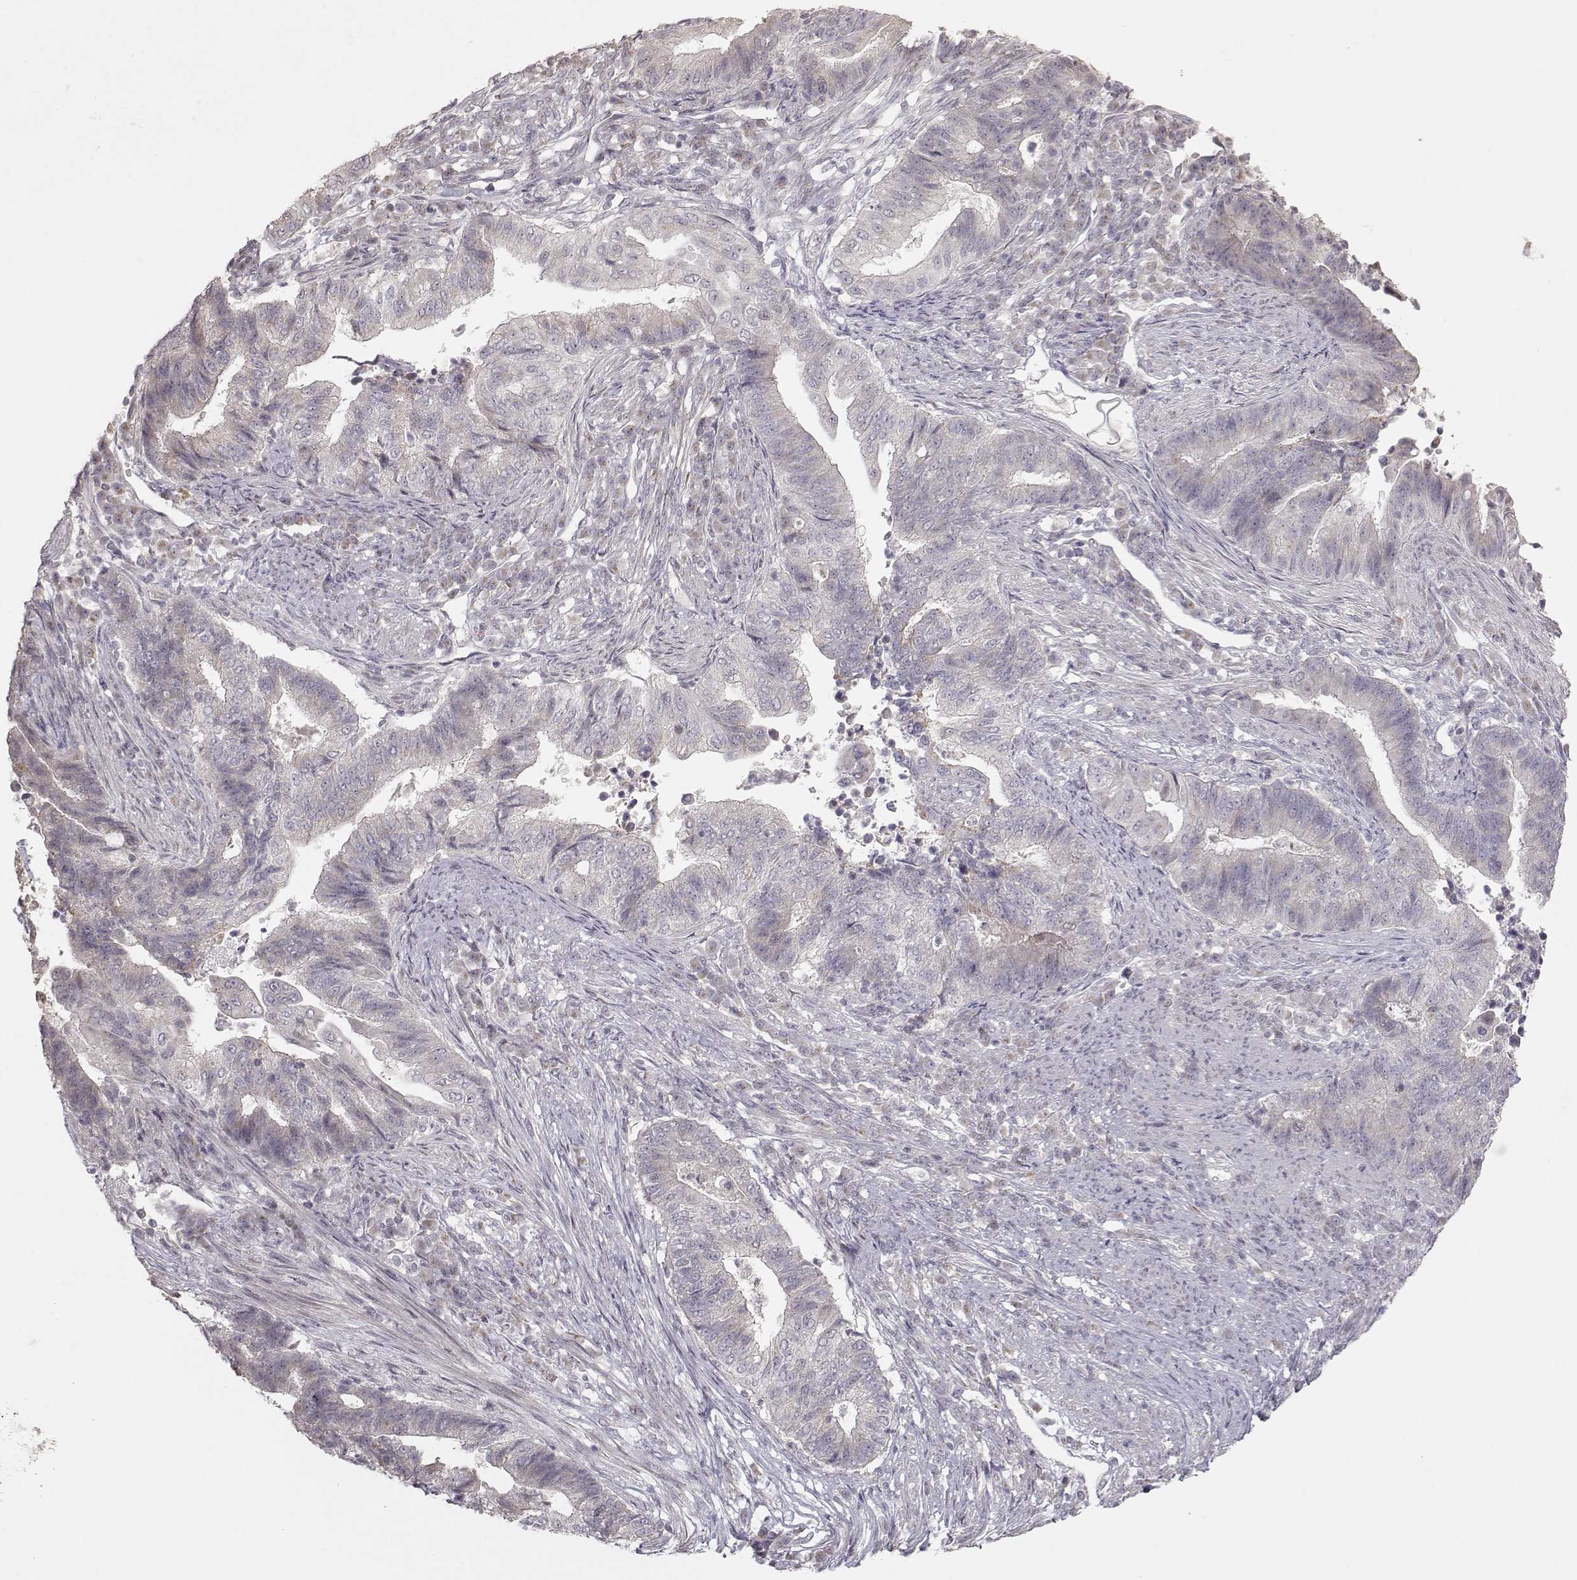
{"staining": {"intensity": "weak", "quantity": "<25%", "location": "cytoplasmic/membranous"}, "tissue": "endometrial cancer", "cell_type": "Tumor cells", "image_type": "cancer", "snomed": [{"axis": "morphology", "description": "Adenocarcinoma, NOS"}, {"axis": "topography", "description": "Uterus"}, {"axis": "topography", "description": "Endometrium"}], "caption": "Immunohistochemistry (IHC) of endometrial cancer reveals no staining in tumor cells. Nuclei are stained in blue.", "gene": "PNMT", "patient": {"sex": "female", "age": 54}}